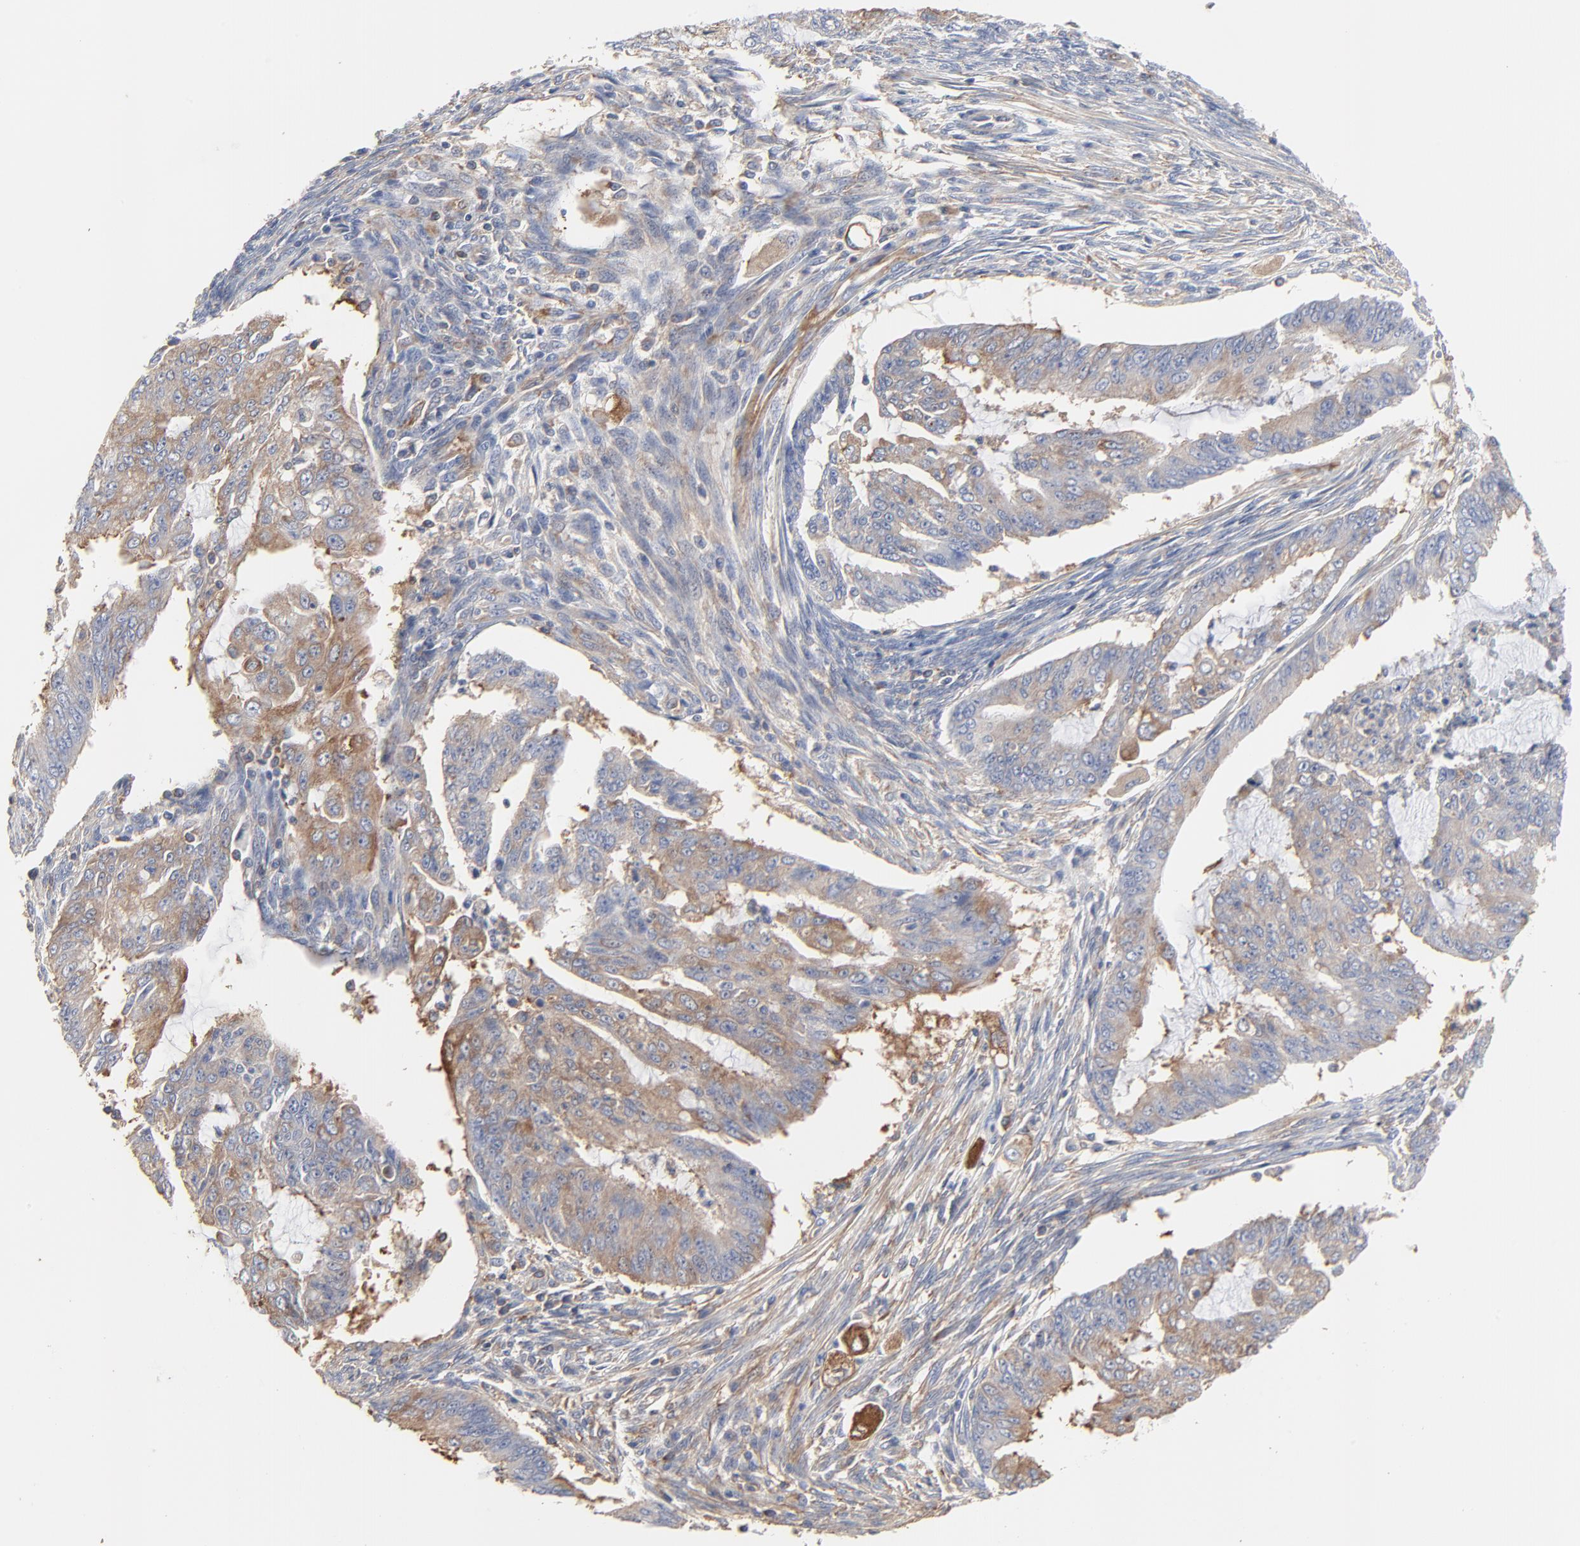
{"staining": {"intensity": "moderate", "quantity": ">75%", "location": "cytoplasmic/membranous"}, "tissue": "endometrial cancer", "cell_type": "Tumor cells", "image_type": "cancer", "snomed": [{"axis": "morphology", "description": "Adenocarcinoma, NOS"}, {"axis": "topography", "description": "Endometrium"}], "caption": "Endometrial cancer stained with a brown dye displays moderate cytoplasmic/membranous positive expression in about >75% of tumor cells.", "gene": "NXF3", "patient": {"sex": "female", "age": 75}}